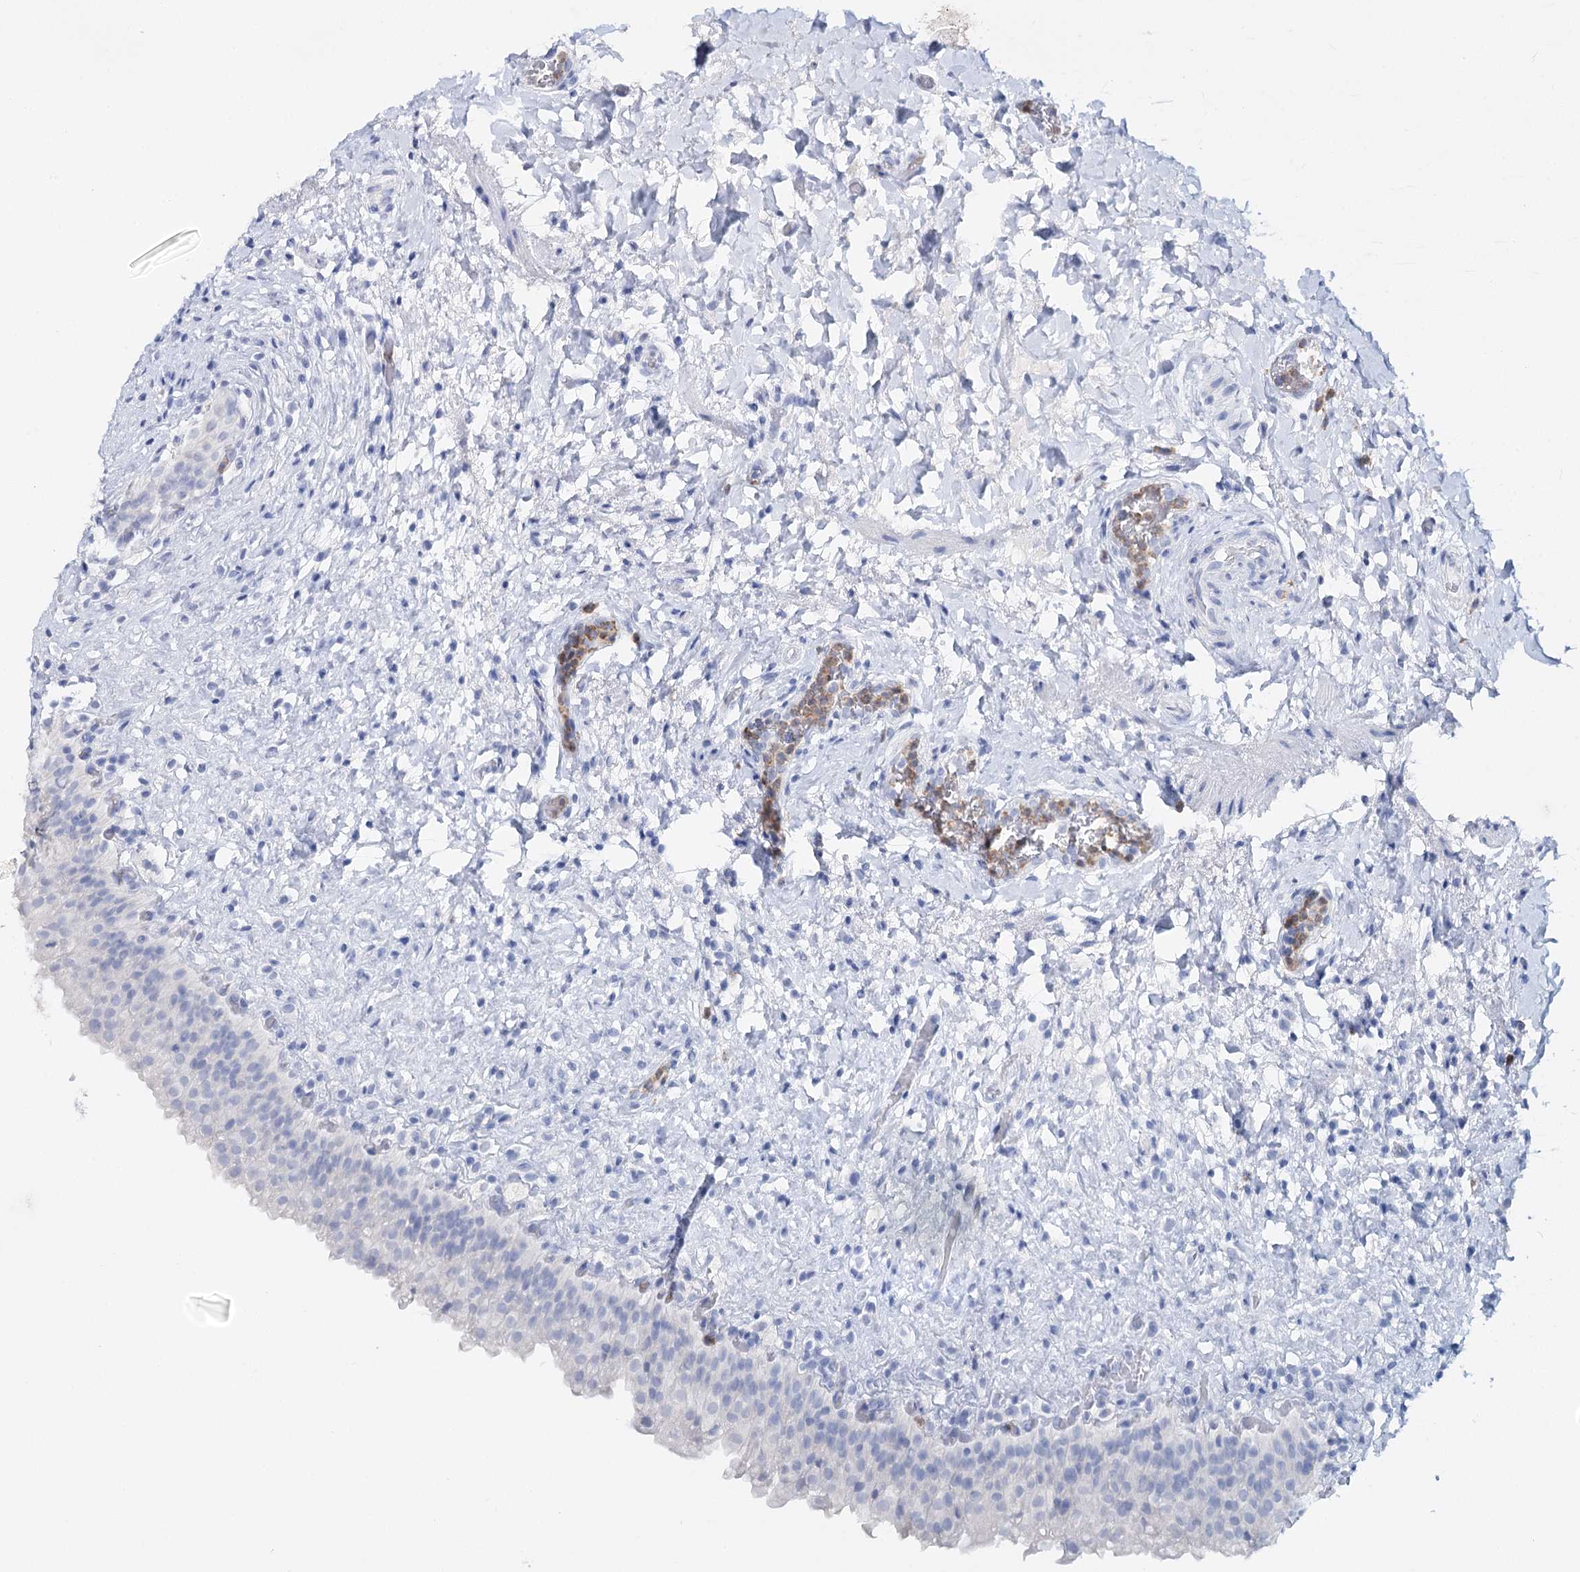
{"staining": {"intensity": "negative", "quantity": "none", "location": "none"}, "tissue": "urinary bladder", "cell_type": "Urothelial cells", "image_type": "normal", "snomed": [{"axis": "morphology", "description": "Normal tissue, NOS"}, {"axis": "topography", "description": "Urinary bladder"}], "caption": "High magnification brightfield microscopy of normal urinary bladder stained with DAB (brown) and counterstained with hematoxylin (blue): urothelial cells show no significant staining.", "gene": "CEACAM8", "patient": {"sex": "female", "age": 27}}